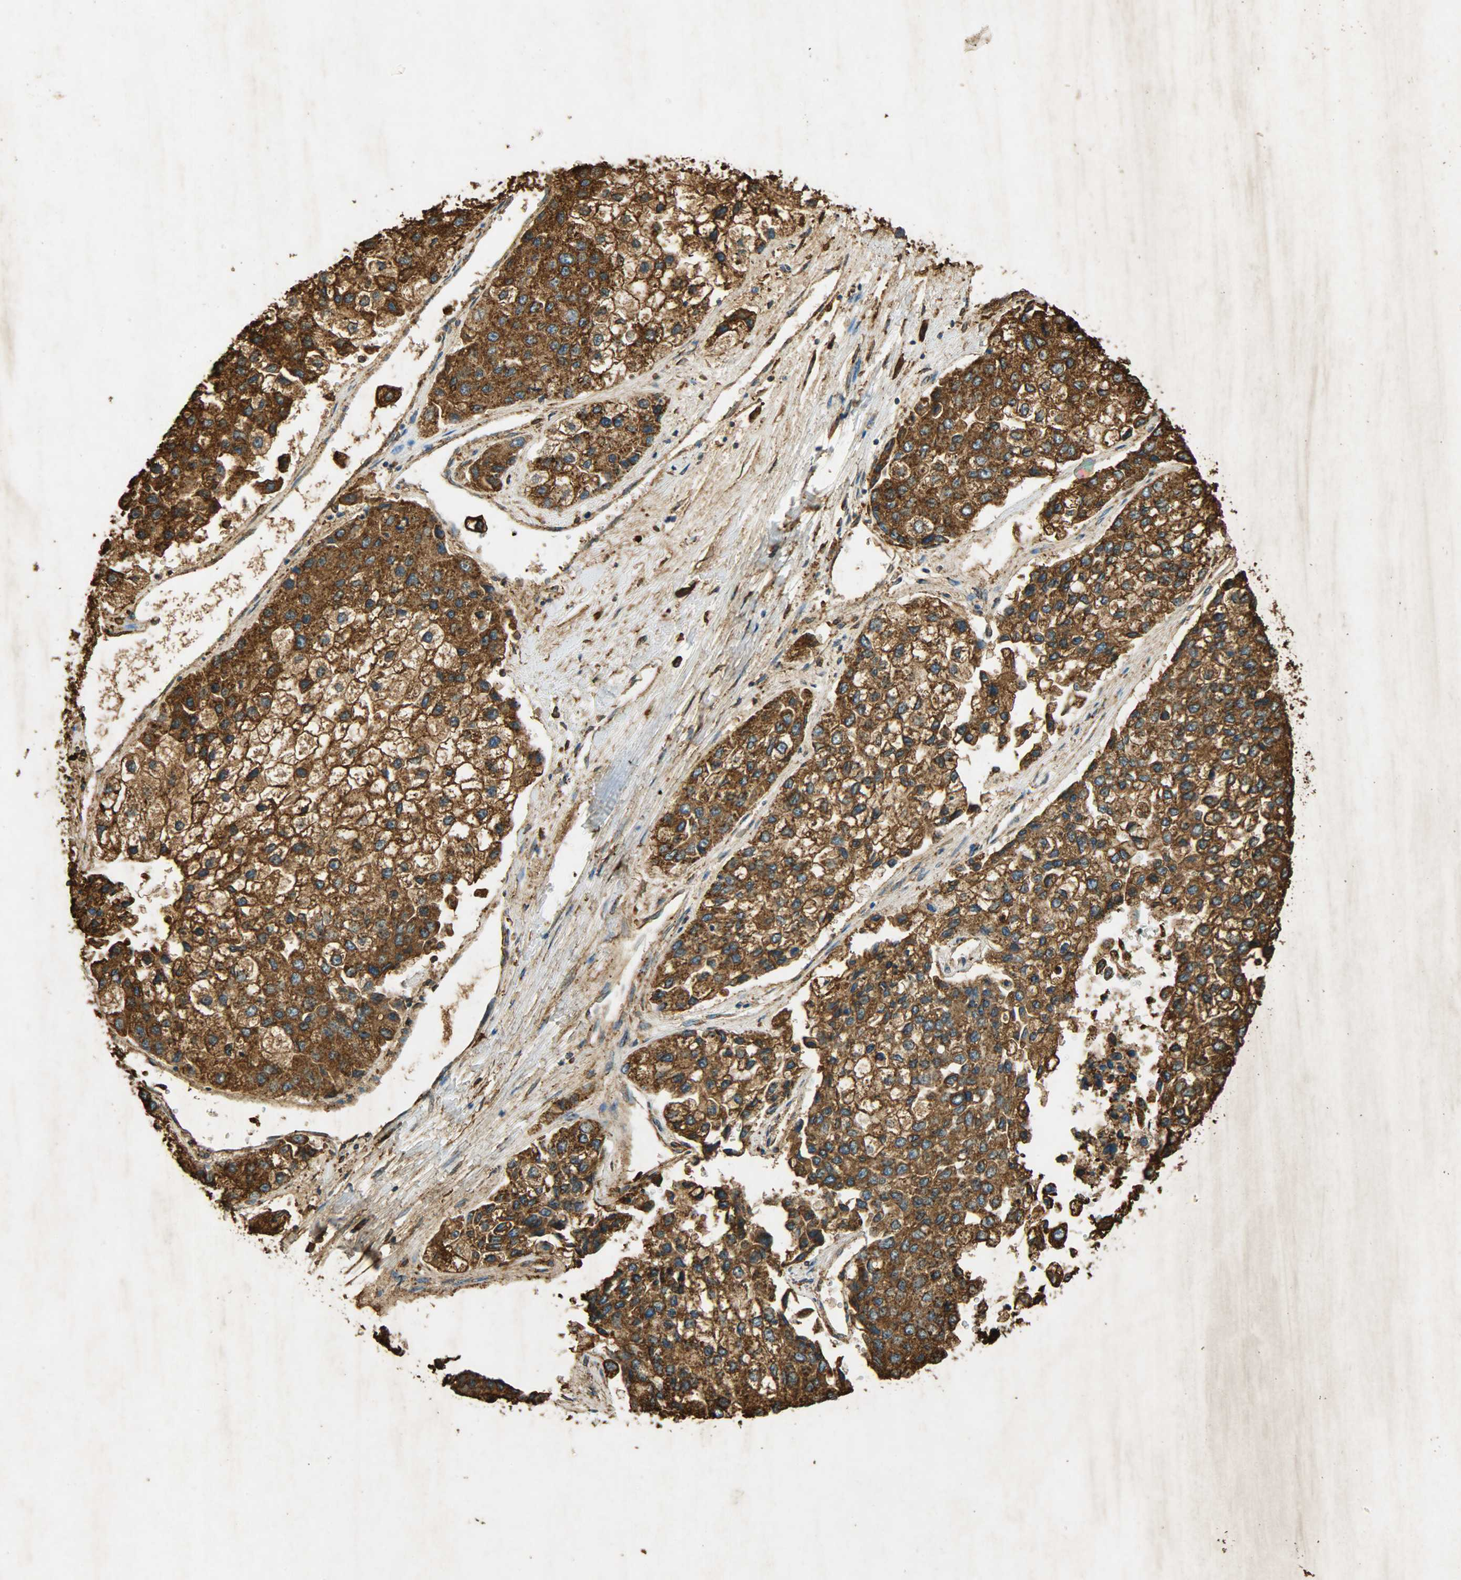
{"staining": {"intensity": "strong", "quantity": ">75%", "location": "cytoplasmic/membranous"}, "tissue": "liver cancer", "cell_type": "Tumor cells", "image_type": "cancer", "snomed": [{"axis": "morphology", "description": "Carcinoma, Hepatocellular, NOS"}, {"axis": "topography", "description": "Liver"}], "caption": "Immunohistochemistry (DAB (3,3'-diaminobenzidine)) staining of hepatocellular carcinoma (liver) demonstrates strong cytoplasmic/membranous protein staining in about >75% of tumor cells.", "gene": "HSP90B1", "patient": {"sex": "female", "age": 66}}